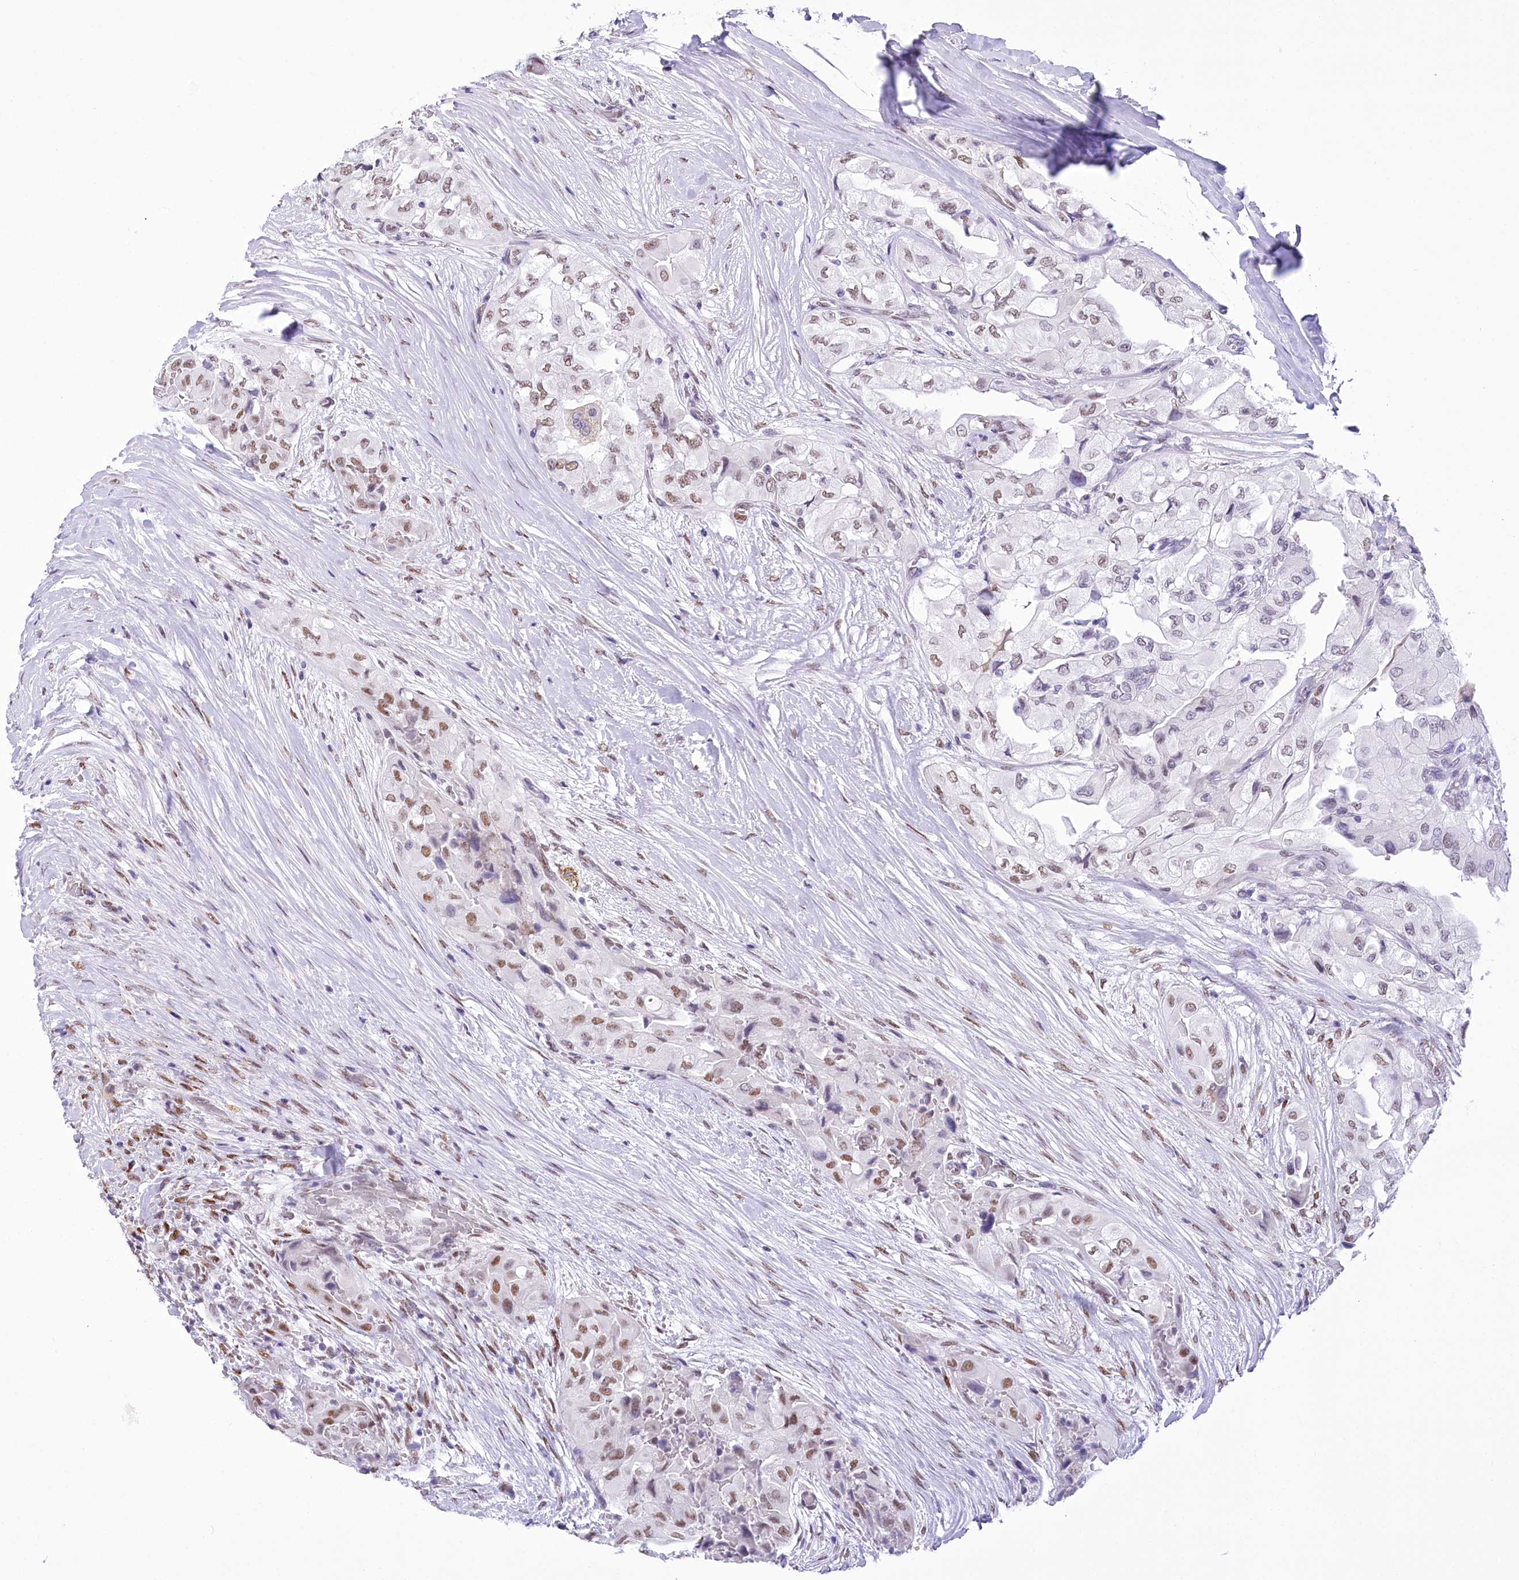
{"staining": {"intensity": "moderate", "quantity": "25%-75%", "location": "nuclear"}, "tissue": "thyroid cancer", "cell_type": "Tumor cells", "image_type": "cancer", "snomed": [{"axis": "morphology", "description": "Papillary adenocarcinoma, NOS"}, {"axis": "topography", "description": "Thyroid gland"}], "caption": "A brown stain shows moderate nuclear positivity of a protein in human thyroid cancer tumor cells.", "gene": "HNRNPA0", "patient": {"sex": "female", "age": 59}}